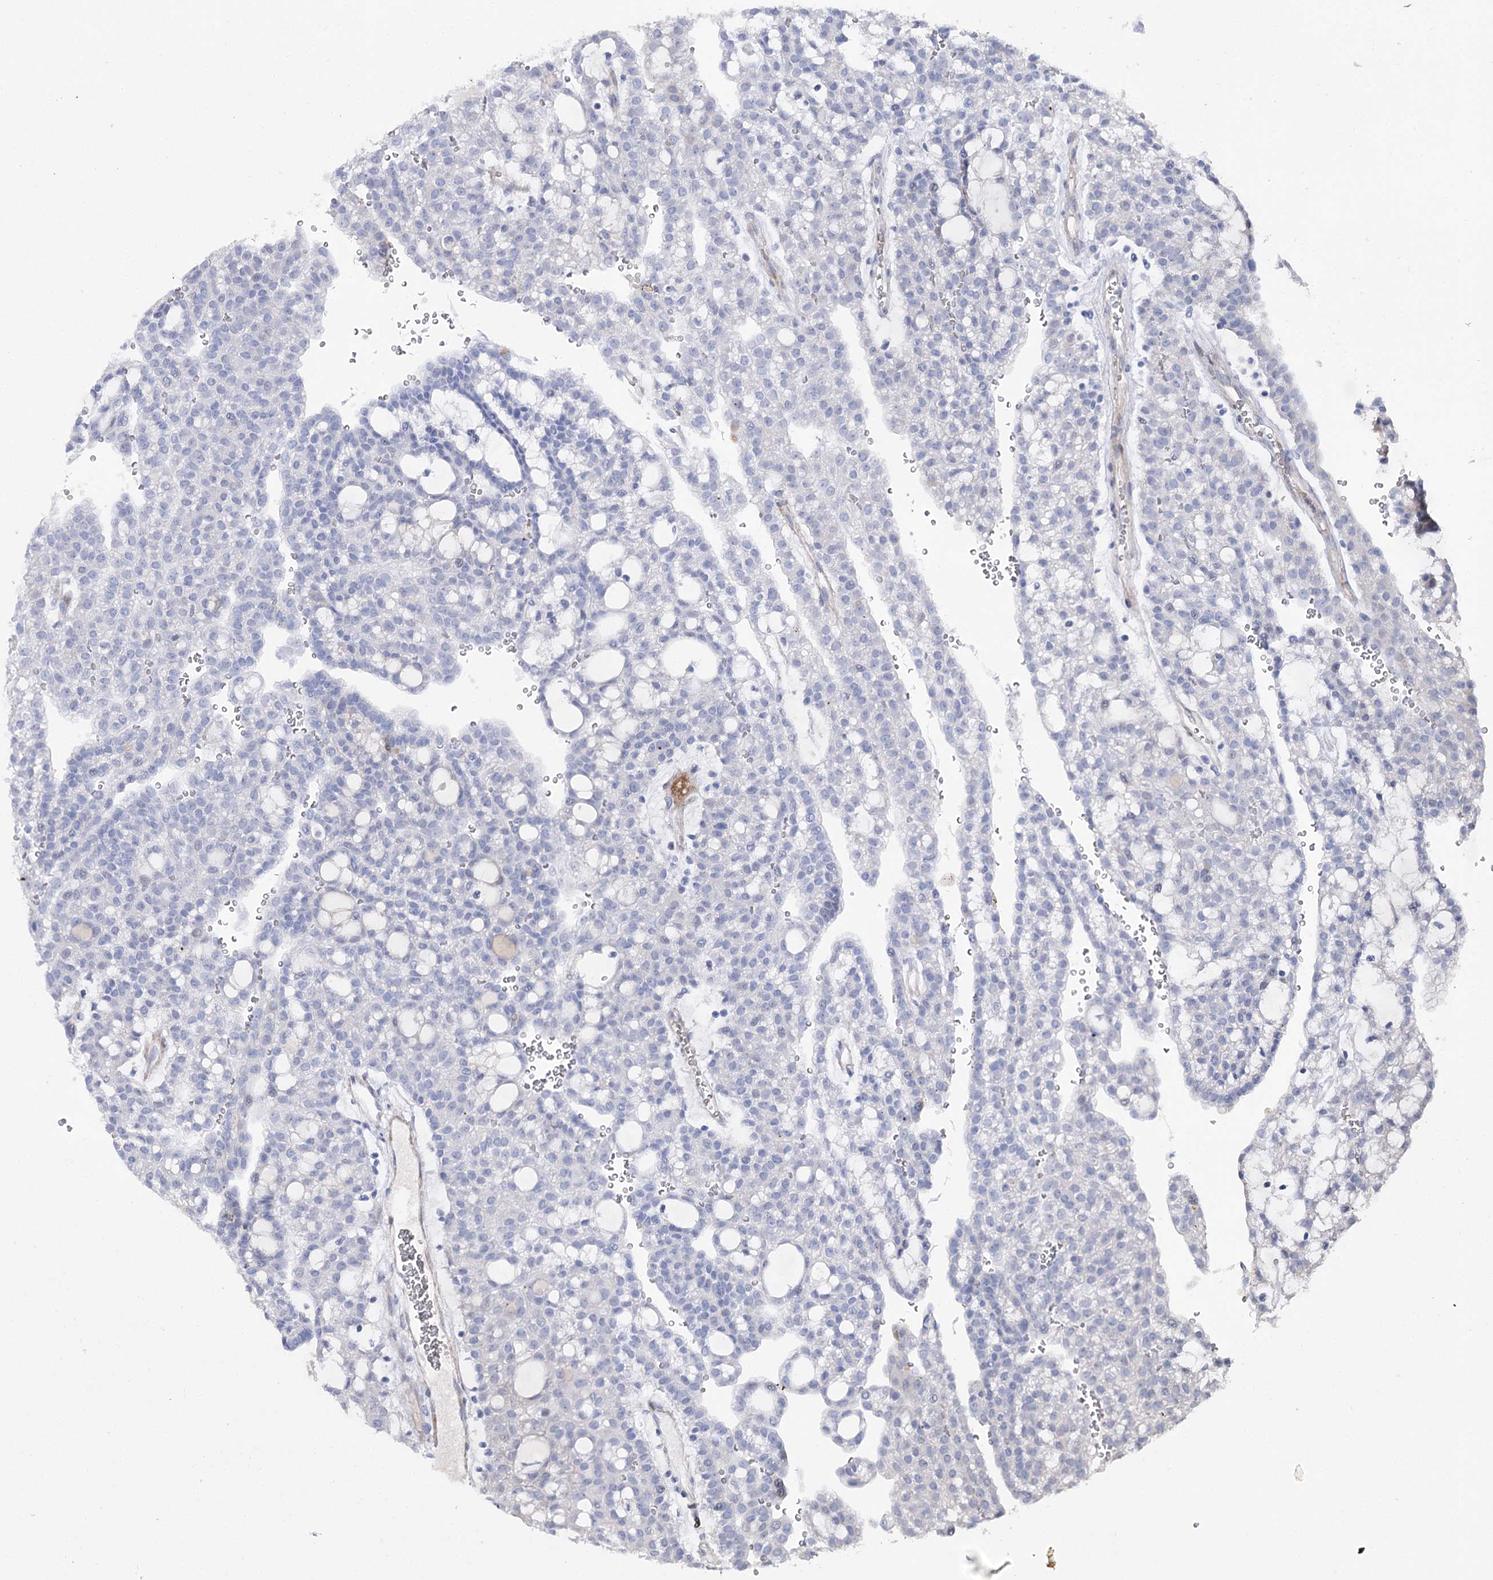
{"staining": {"intensity": "negative", "quantity": "none", "location": "none"}, "tissue": "renal cancer", "cell_type": "Tumor cells", "image_type": "cancer", "snomed": [{"axis": "morphology", "description": "Adenocarcinoma, NOS"}, {"axis": "topography", "description": "Kidney"}], "caption": "An image of adenocarcinoma (renal) stained for a protein shows no brown staining in tumor cells. (DAB (3,3'-diaminobenzidine) IHC, high magnification).", "gene": "ANKRD23", "patient": {"sex": "male", "age": 63}}